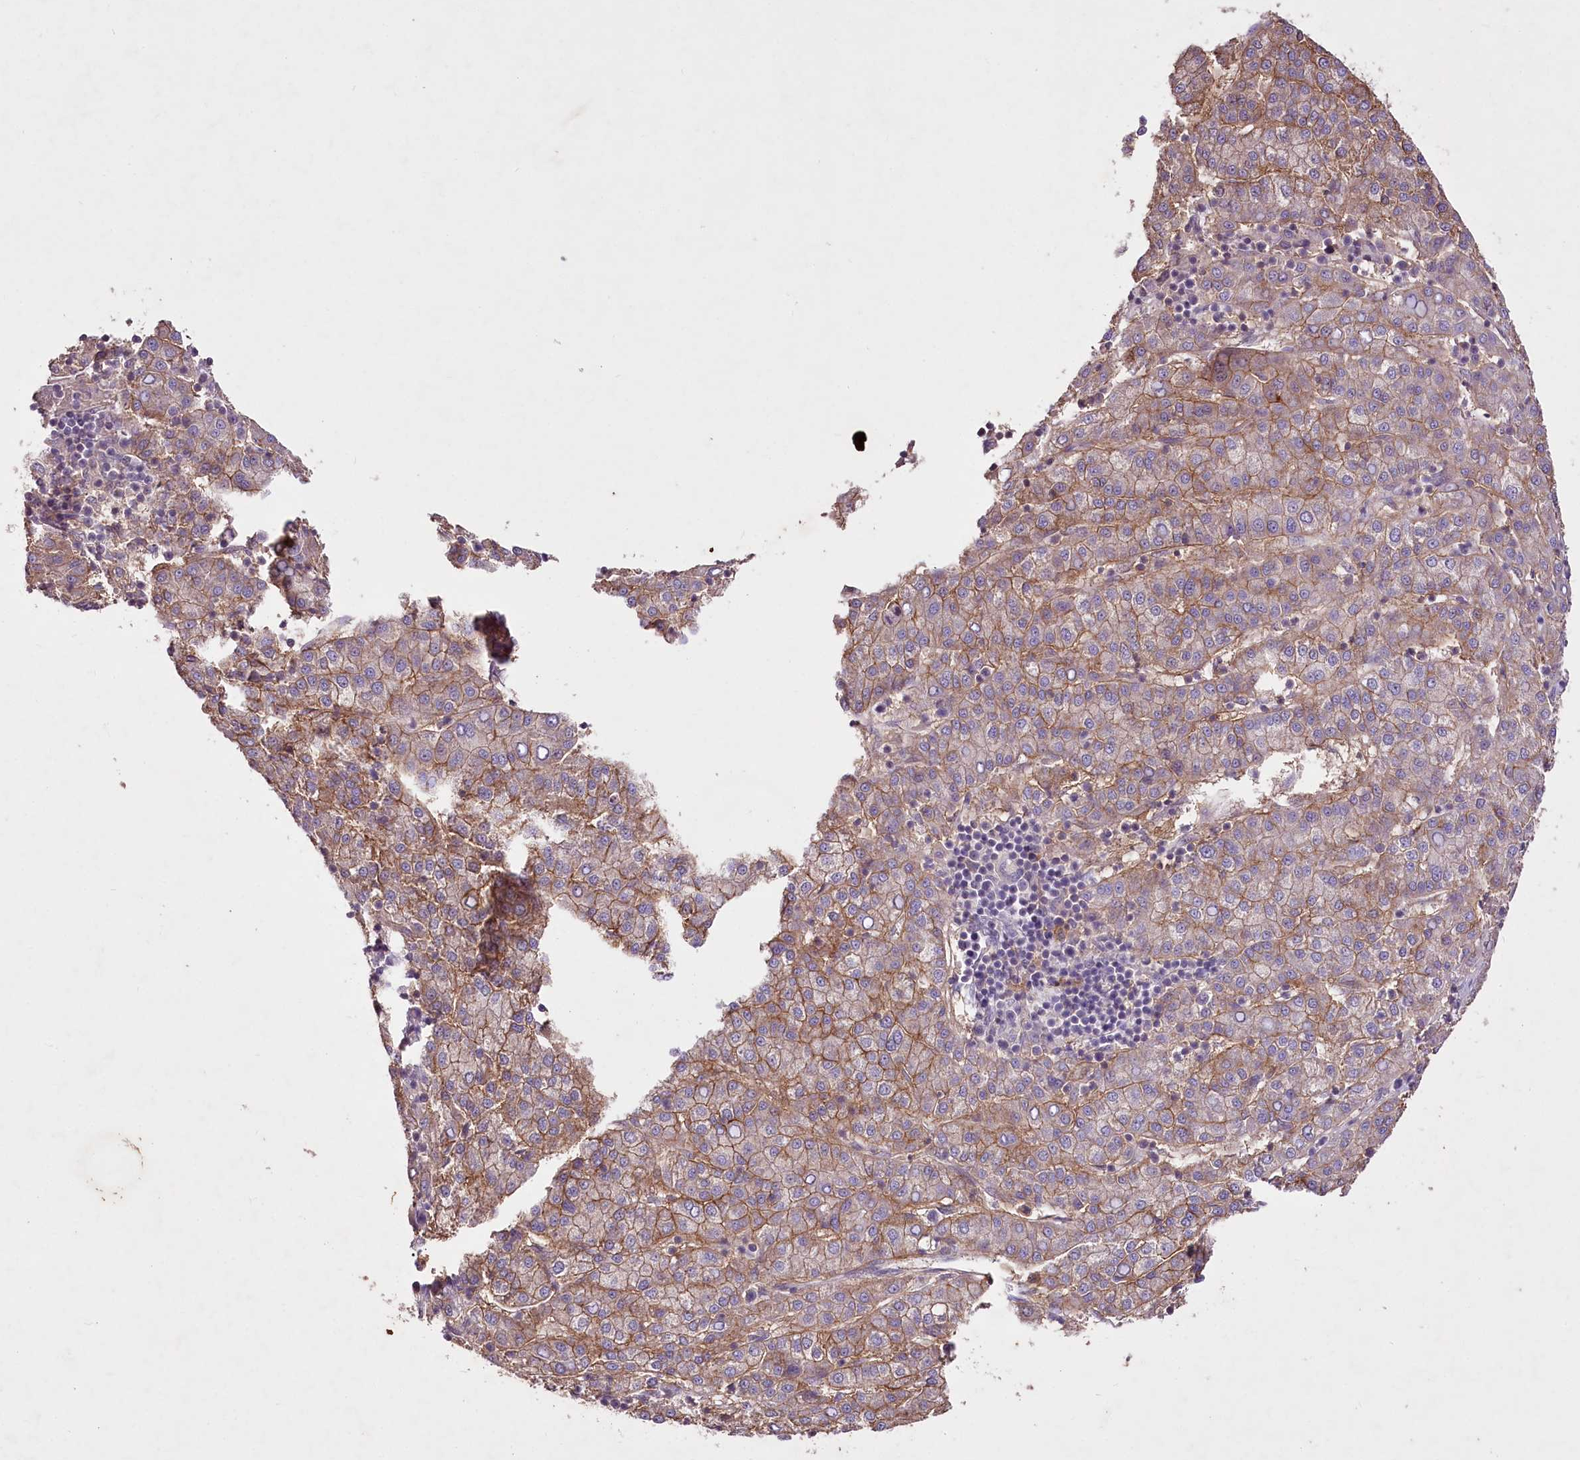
{"staining": {"intensity": "moderate", "quantity": ">75%", "location": "cytoplasmic/membranous"}, "tissue": "liver cancer", "cell_type": "Tumor cells", "image_type": "cancer", "snomed": [{"axis": "morphology", "description": "Carcinoma, Hepatocellular, NOS"}, {"axis": "topography", "description": "Liver"}], "caption": "Protein analysis of hepatocellular carcinoma (liver) tissue displays moderate cytoplasmic/membranous staining in about >75% of tumor cells. Nuclei are stained in blue.", "gene": "ENPP1", "patient": {"sex": "female", "age": 58}}